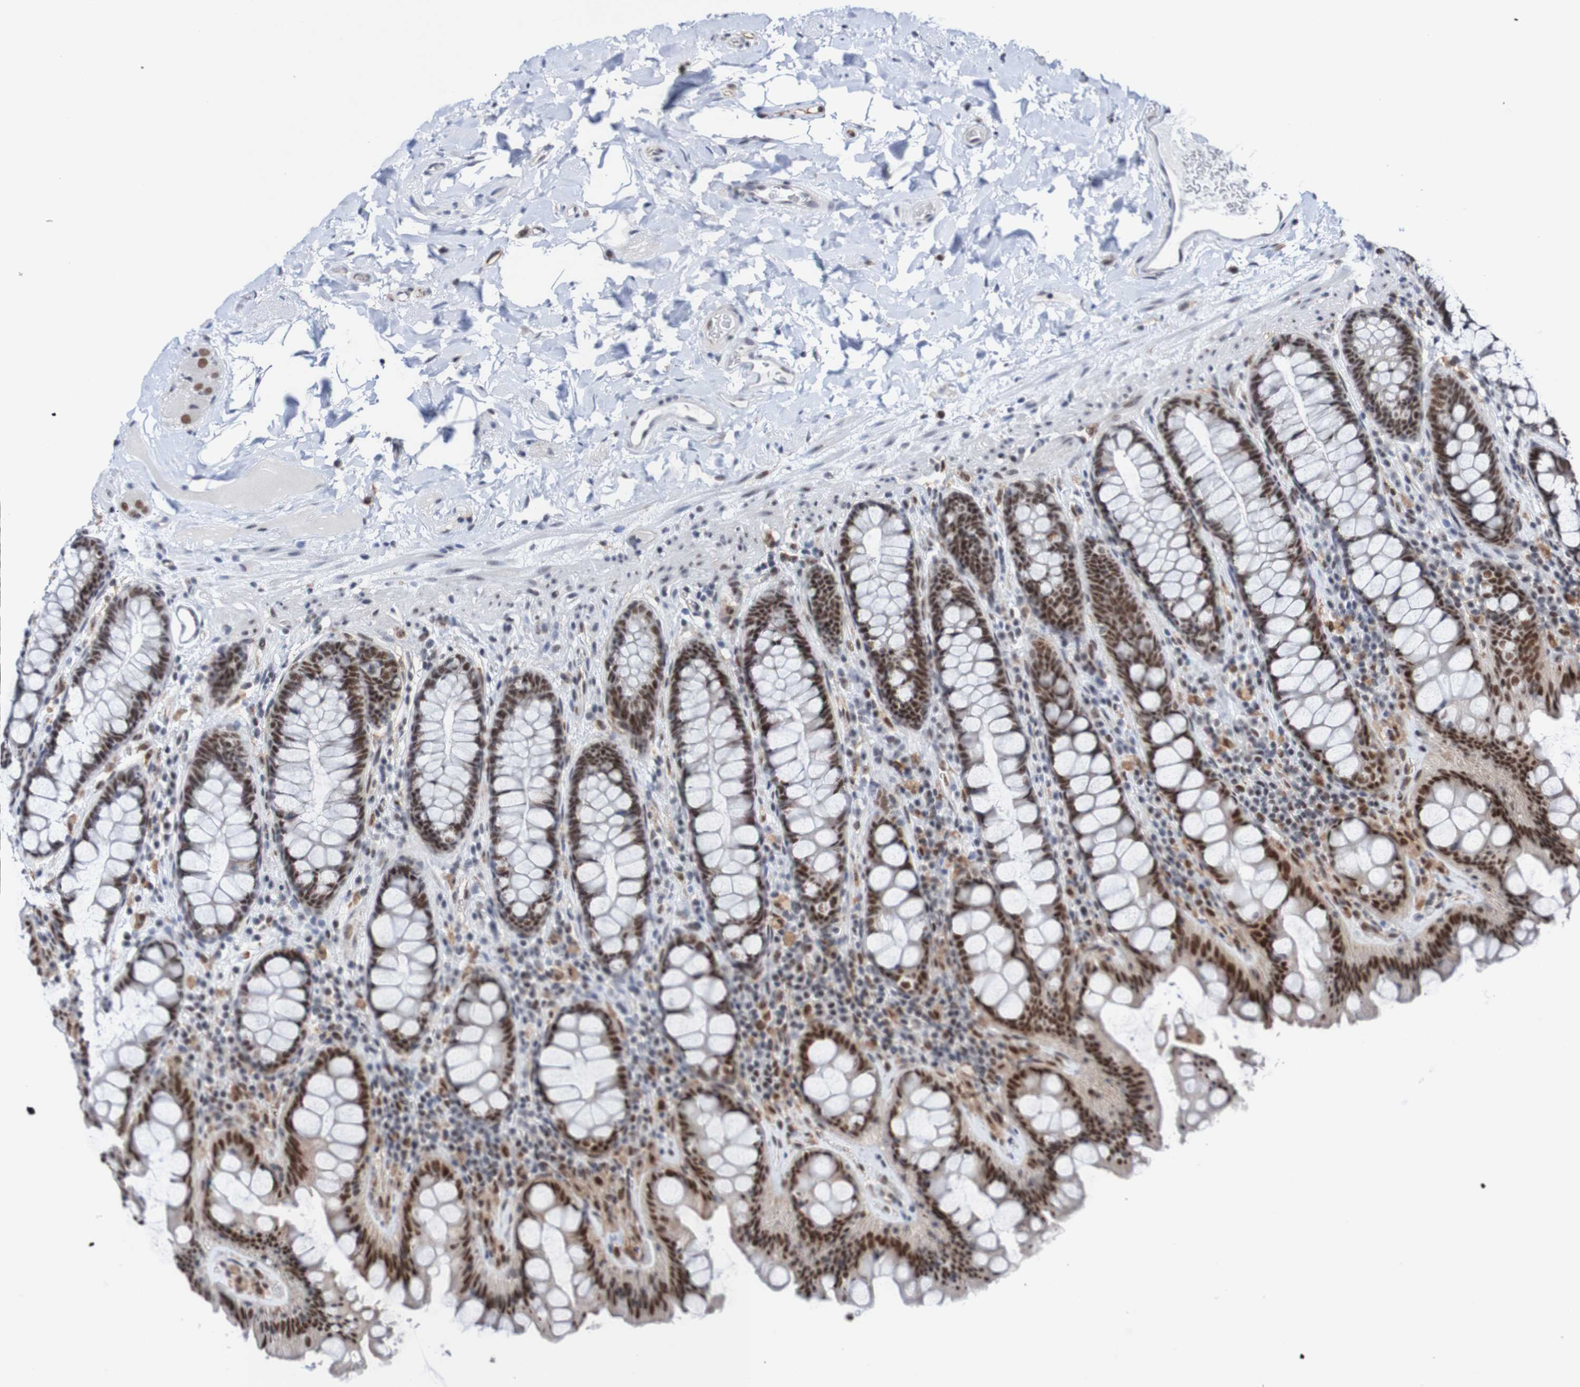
{"staining": {"intensity": "weak", "quantity": "25%-75%", "location": "nuclear"}, "tissue": "colon", "cell_type": "Endothelial cells", "image_type": "normal", "snomed": [{"axis": "morphology", "description": "Normal tissue, NOS"}, {"axis": "topography", "description": "Colon"}], "caption": "Immunohistochemistry of unremarkable human colon shows low levels of weak nuclear expression in about 25%-75% of endothelial cells.", "gene": "CDC5L", "patient": {"sex": "female", "age": 80}}